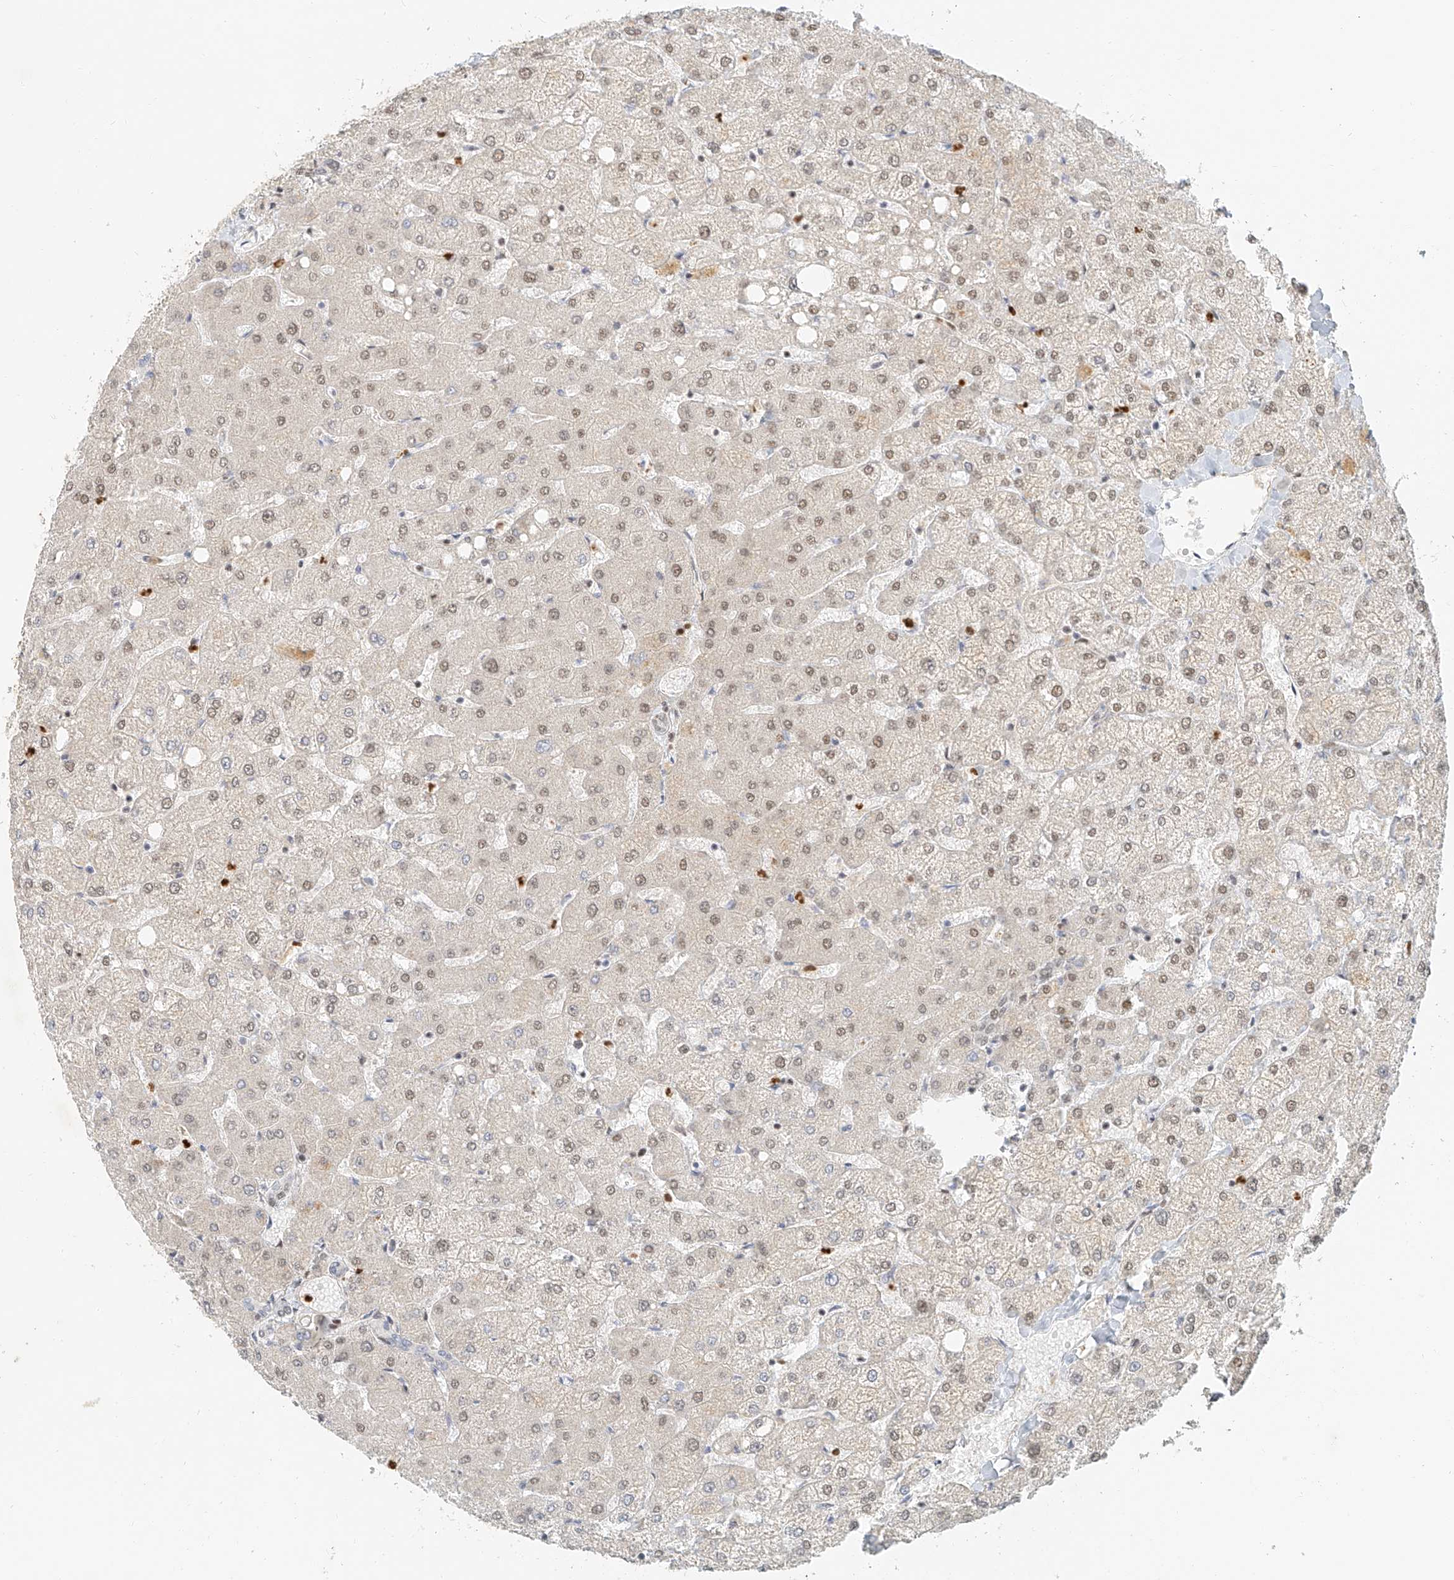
{"staining": {"intensity": "weak", "quantity": "<25%", "location": "nuclear"}, "tissue": "liver", "cell_type": "Cholangiocytes", "image_type": "normal", "snomed": [{"axis": "morphology", "description": "Normal tissue, NOS"}, {"axis": "topography", "description": "Liver"}], "caption": "Immunohistochemical staining of normal liver demonstrates no significant staining in cholangiocytes.", "gene": "CXorf58", "patient": {"sex": "female", "age": 54}}